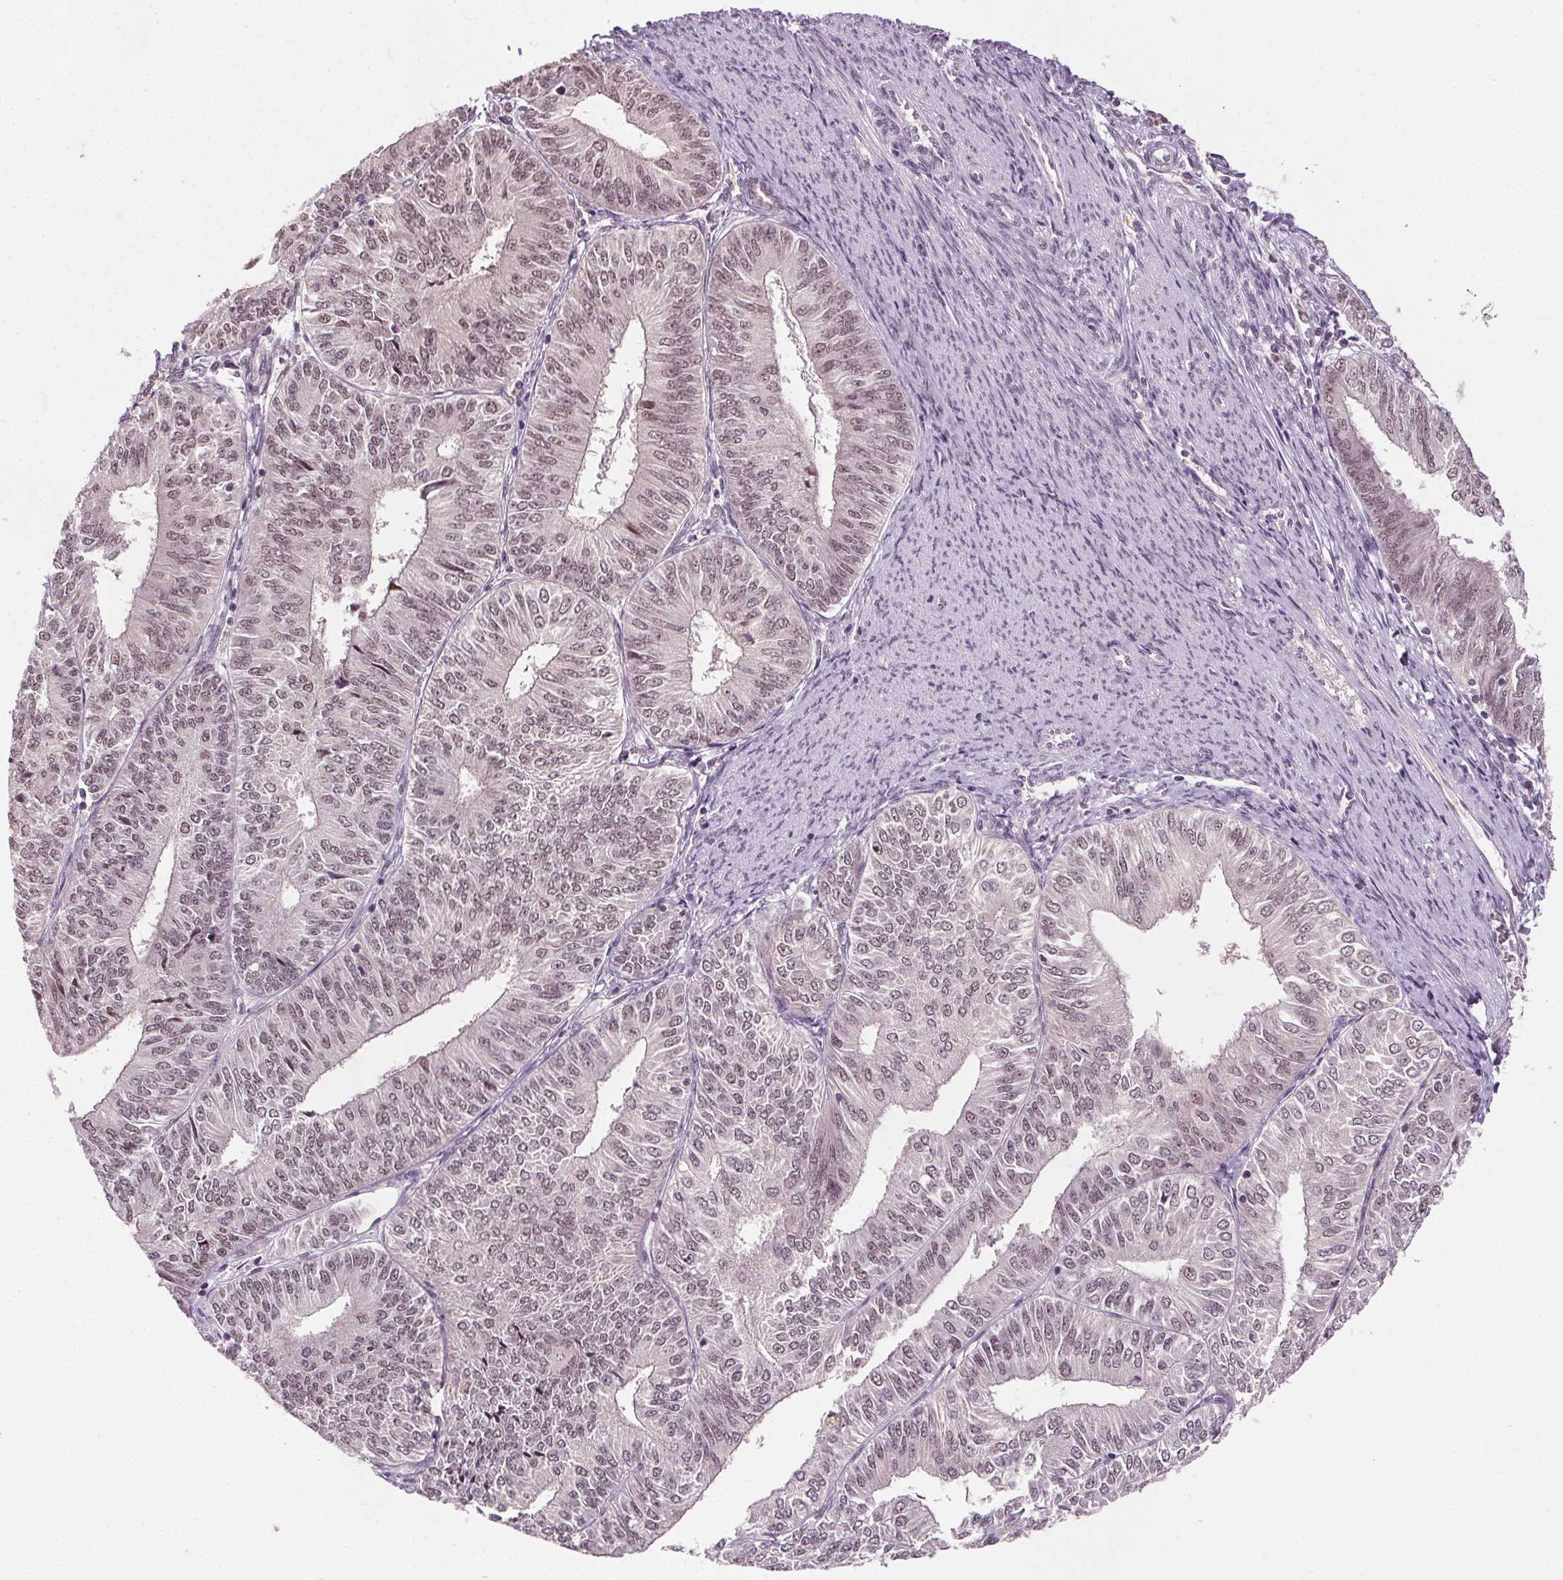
{"staining": {"intensity": "moderate", "quantity": ">75%", "location": "nuclear"}, "tissue": "endometrial cancer", "cell_type": "Tumor cells", "image_type": "cancer", "snomed": [{"axis": "morphology", "description": "Adenocarcinoma, NOS"}, {"axis": "topography", "description": "Endometrium"}], "caption": "Adenocarcinoma (endometrial) was stained to show a protein in brown. There is medium levels of moderate nuclear positivity in about >75% of tumor cells. Using DAB (brown) and hematoxylin (blue) stains, captured at high magnification using brightfield microscopy.", "gene": "MED6", "patient": {"sex": "female", "age": 58}}